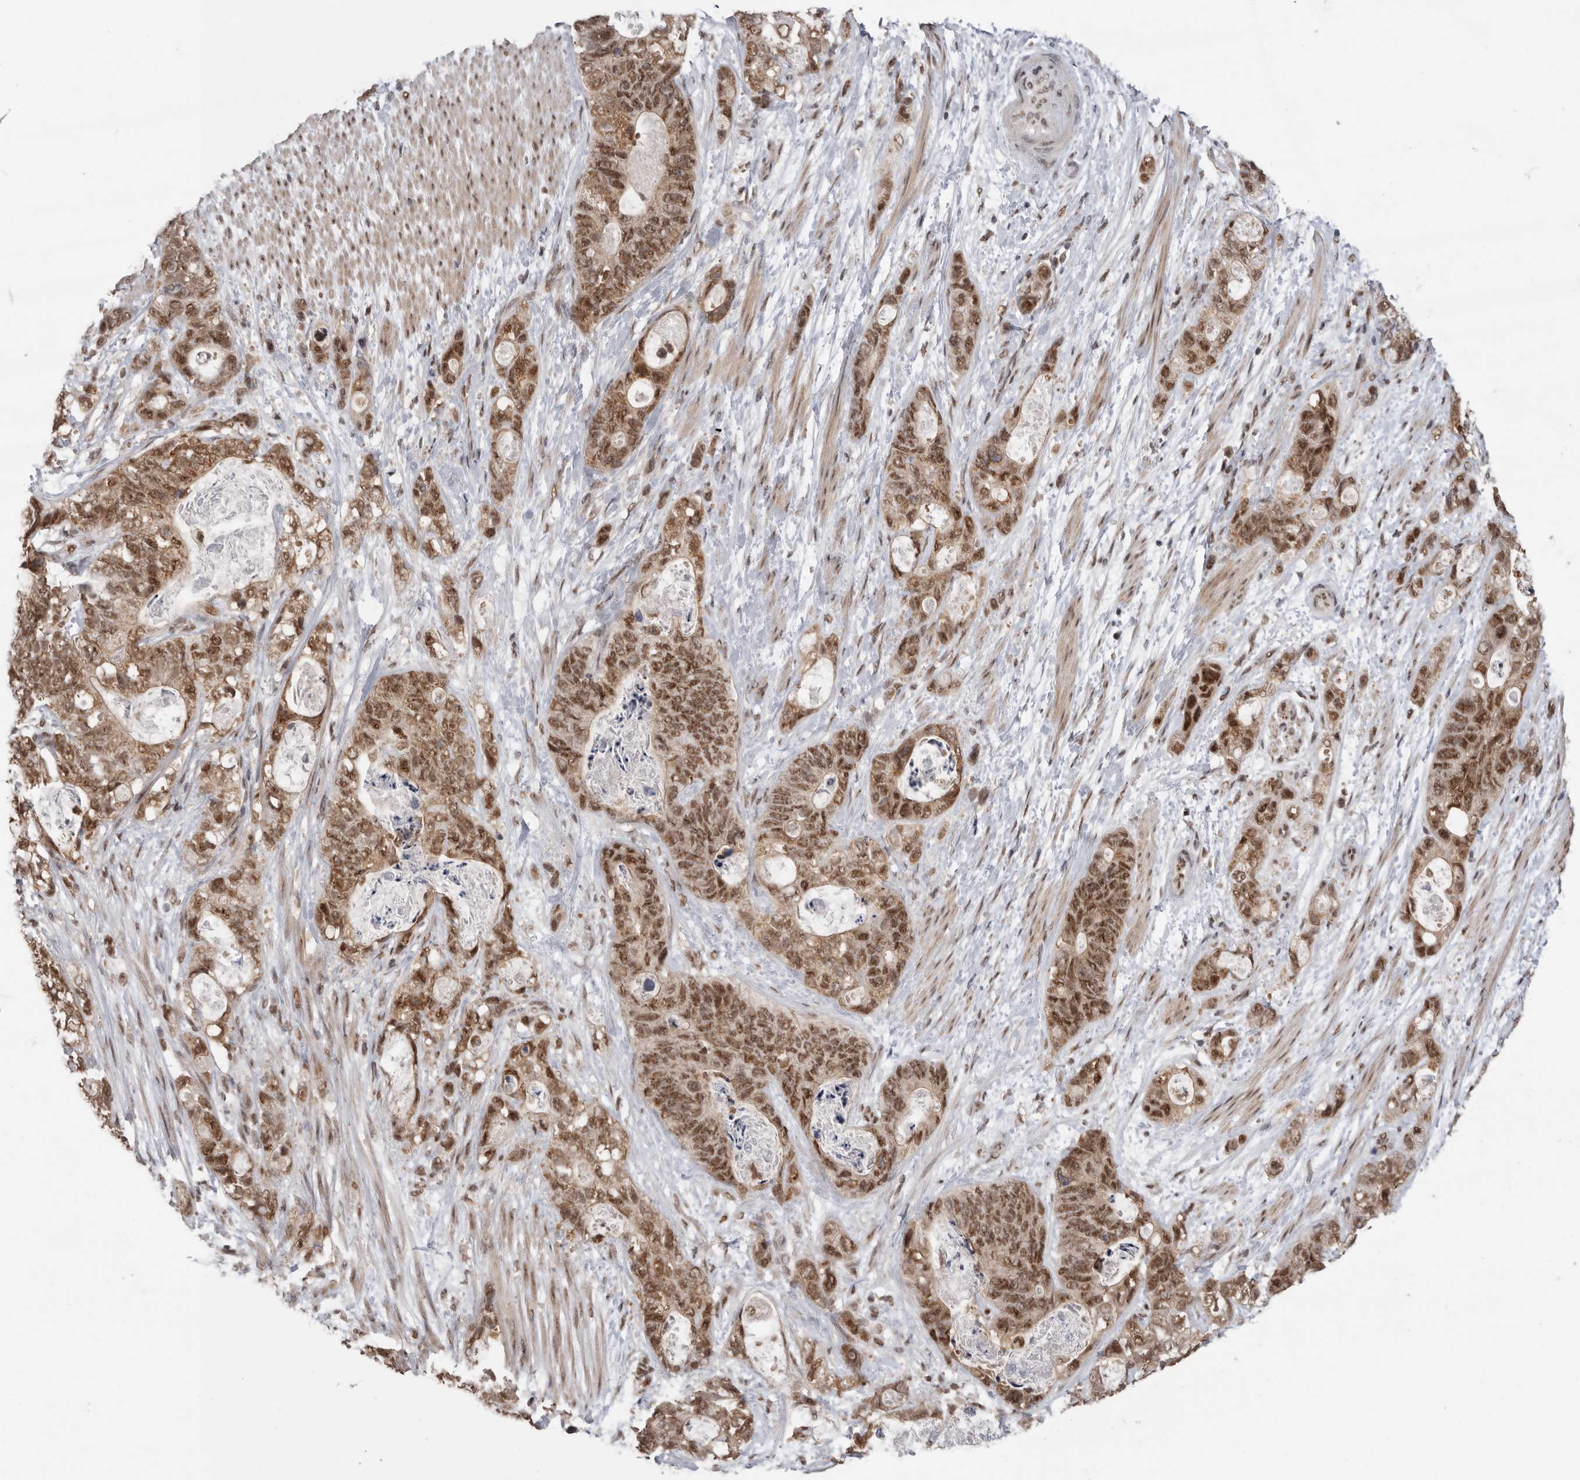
{"staining": {"intensity": "moderate", "quantity": ">75%", "location": "cytoplasmic/membranous,nuclear"}, "tissue": "stomach cancer", "cell_type": "Tumor cells", "image_type": "cancer", "snomed": [{"axis": "morphology", "description": "Normal tissue, NOS"}, {"axis": "morphology", "description": "Adenocarcinoma, NOS"}, {"axis": "topography", "description": "Stomach"}], "caption": "Stomach cancer tissue shows moderate cytoplasmic/membranous and nuclear staining in approximately >75% of tumor cells", "gene": "PPP1R10", "patient": {"sex": "female", "age": 89}}